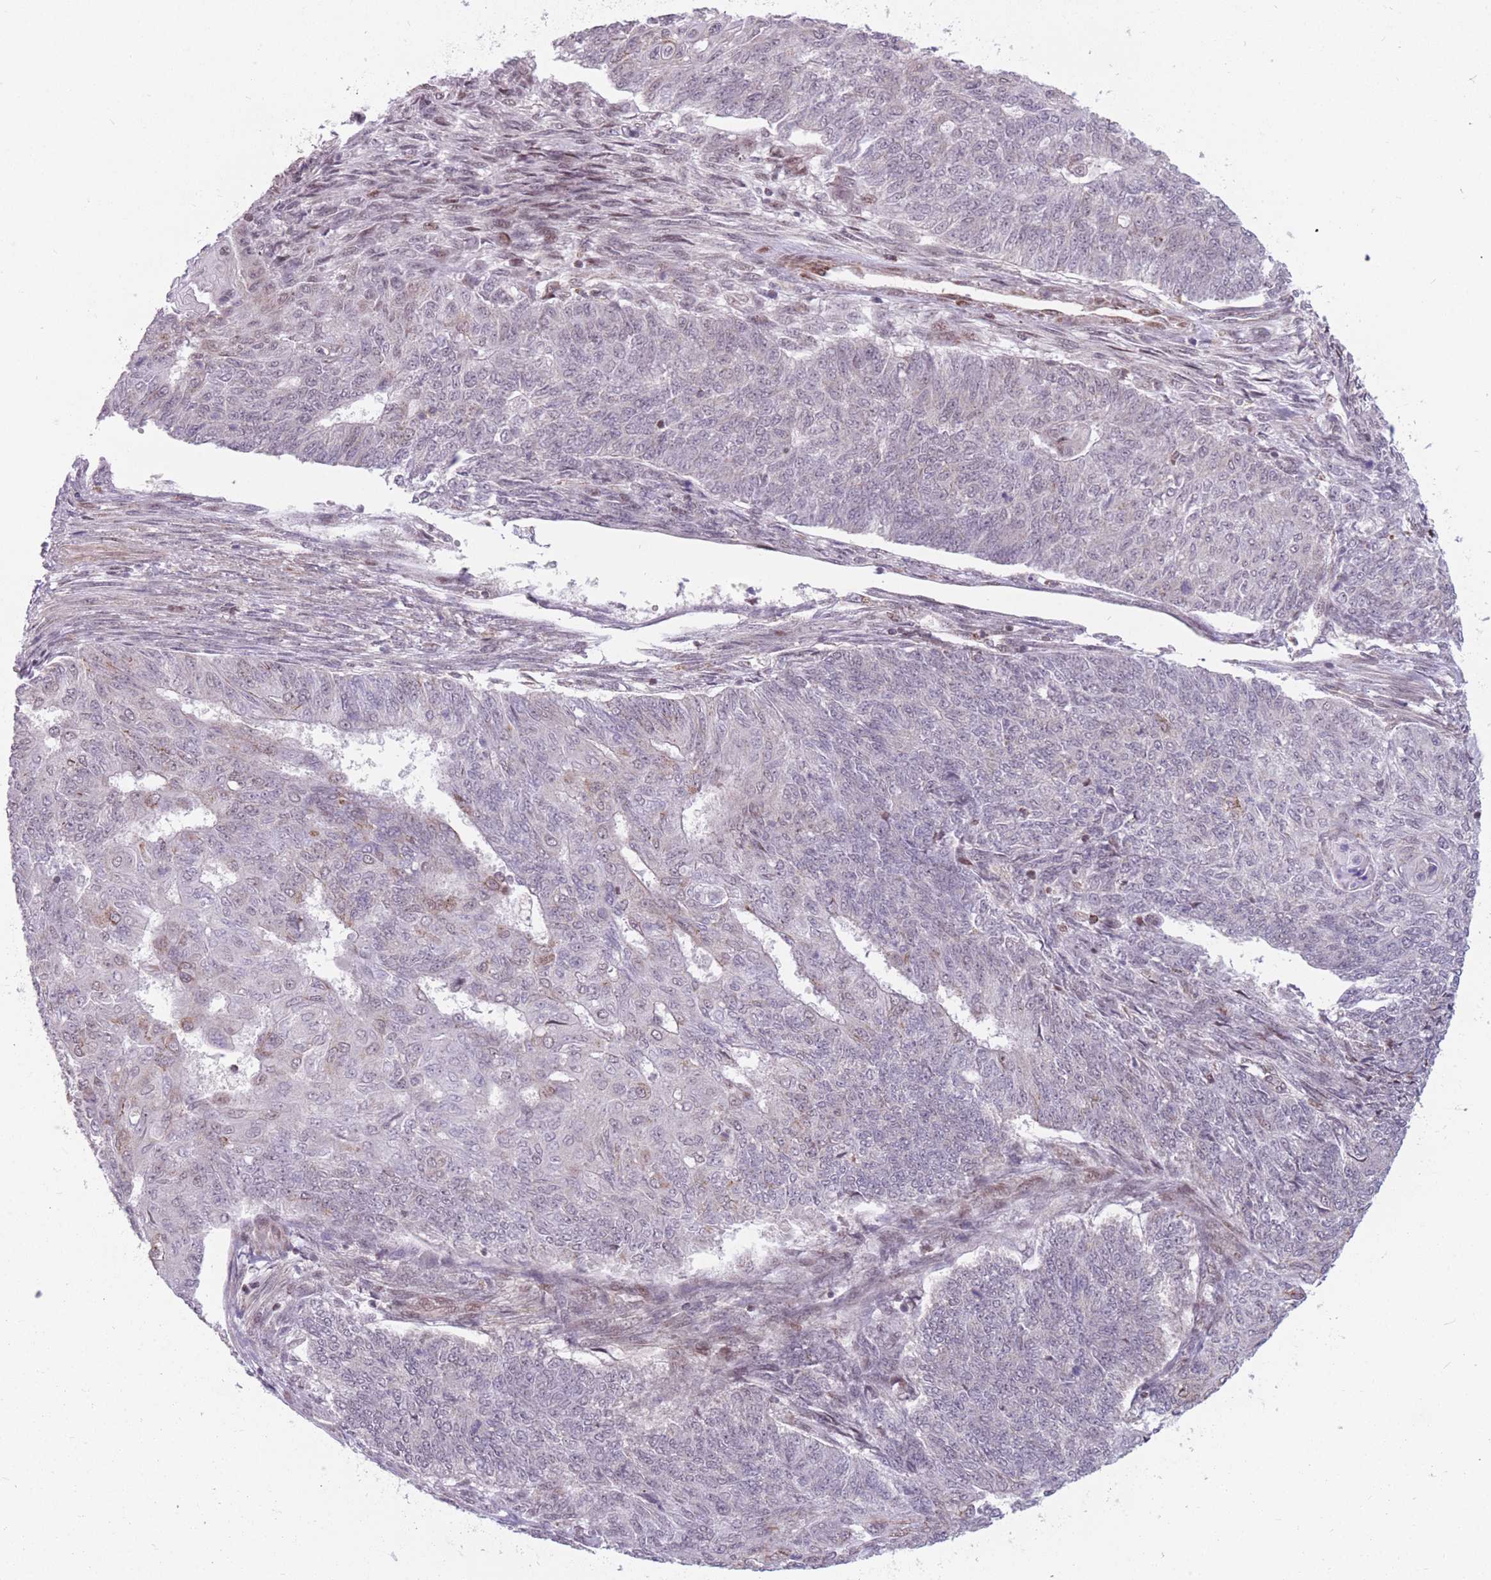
{"staining": {"intensity": "negative", "quantity": "none", "location": "none"}, "tissue": "endometrial cancer", "cell_type": "Tumor cells", "image_type": "cancer", "snomed": [{"axis": "morphology", "description": "Adenocarcinoma, NOS"}, {"axis": "topography", "description": "Endometrium"}], "caption": "High magnification brightfield microscopy of adenocarcinoma (endometrial) stained with DAB (3,3'-diaminobenzidine) (brown) and counterstained with hematoxylin (blue): tumor cells show no significant positivity. (DAB (3,3'-diaminobenzidine) IHC visualized using brightfield microscopy, high magnification).", "gene": "DPYSL4", "patient": {"sex": "female", "age": 32}}